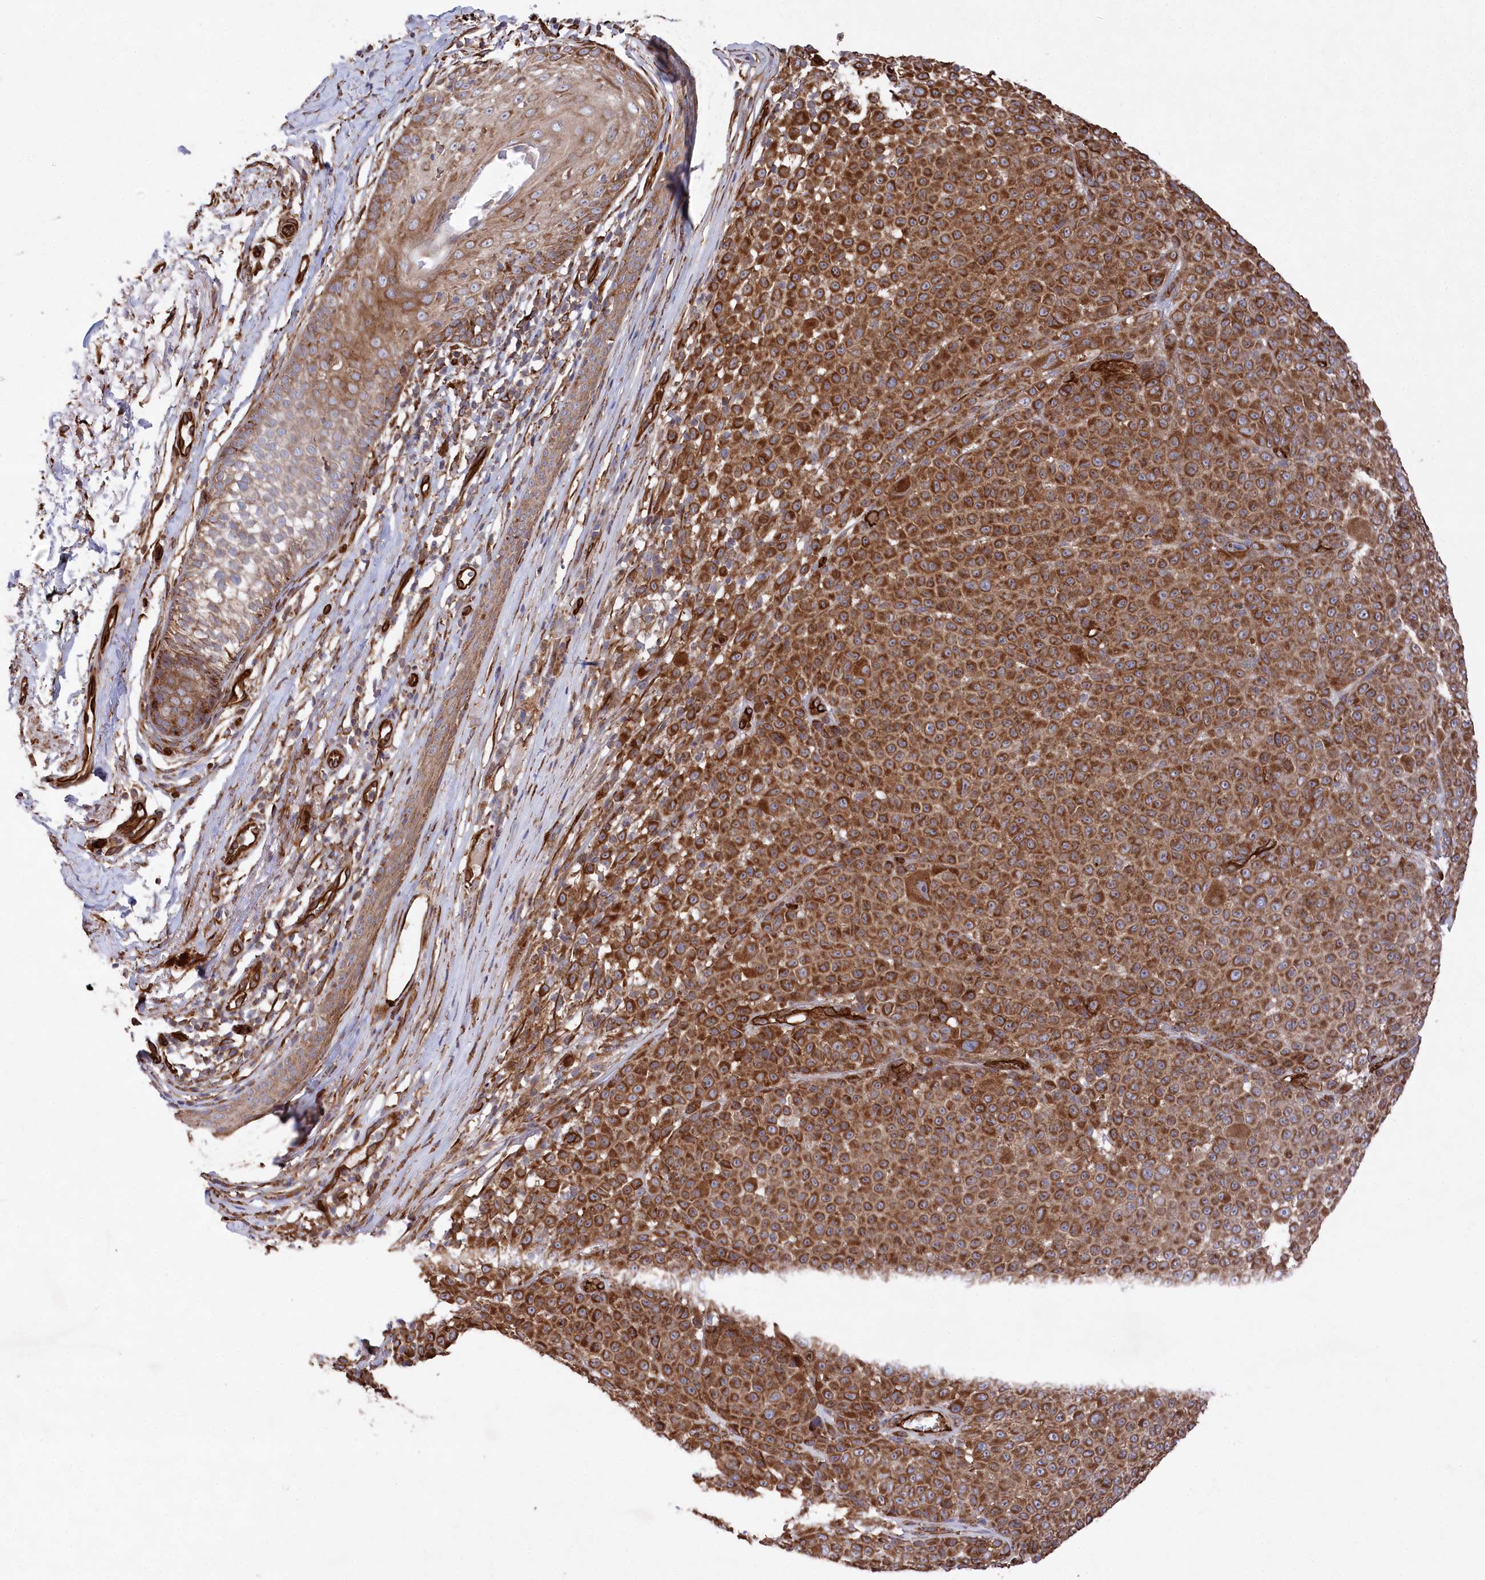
{"staining": {"intensity": "strong", "quantity": ">75%", "location": "cytoplasmic/membranous"}, "tissue": "melanoma", "cell_type": "Tumor cells", "image_type": "cancer", "snomed": [{"axis": "morphology", "description": "Malignant melanoma, NOS"}, {"axis": "topography", "description": "Skin"}], "caption": "Immunohistochemical staining of melanoma demonstrates strong cytoplasmic/membranous protein positivity in about >75% of tumor cells. (Stains: DAB (3,3'-diaminobenzidine) in brown, nuclei in blue, Microscopy: brightfield microscopy at high magnification).", "gene": "MTPAP", "patient": {"sex": "female", "age": 94}}